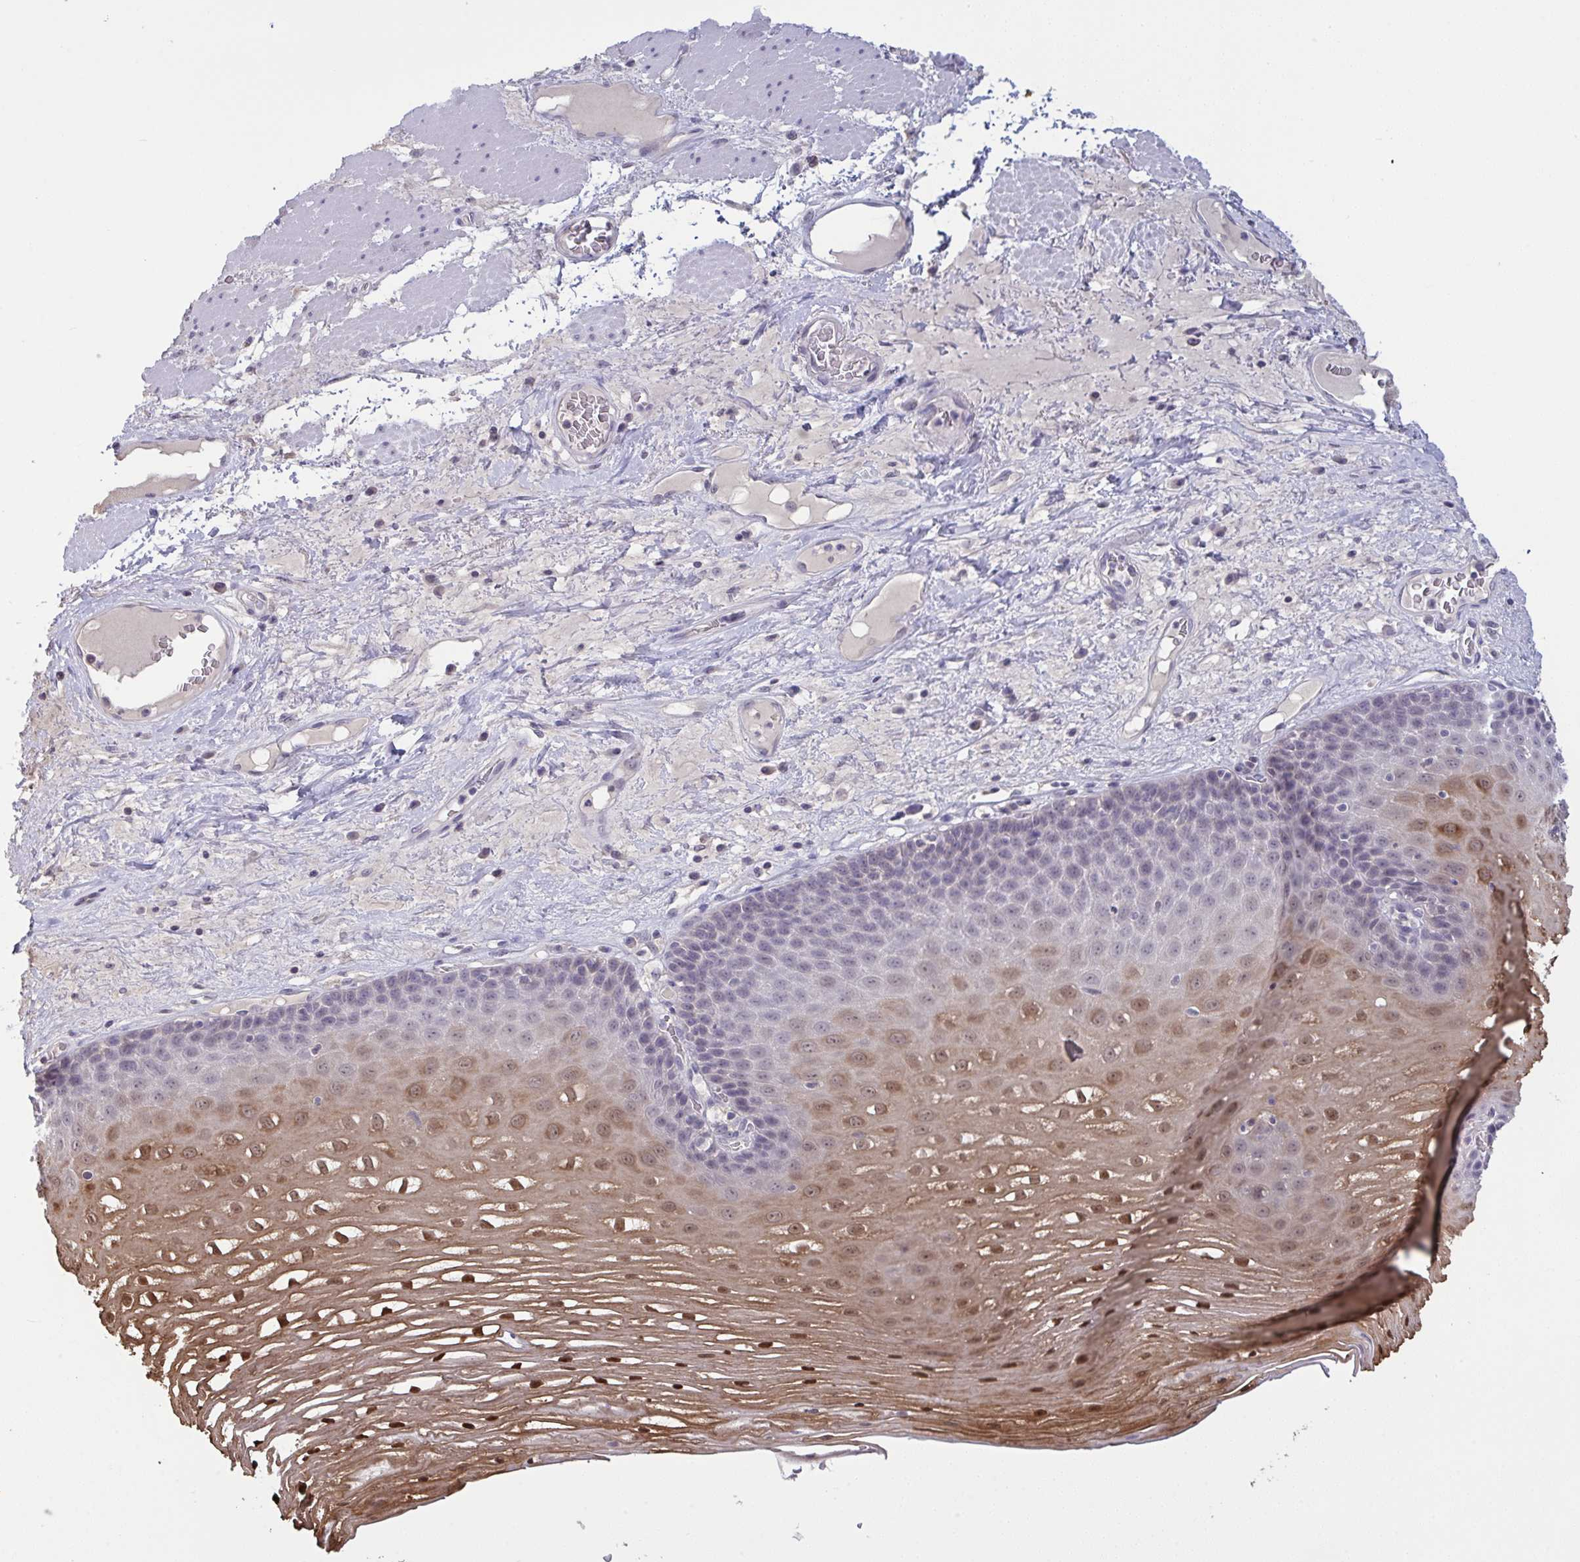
{"staining": {"intensity": "moderate", "quantity": "<25%", "location": "cytoplasmic/membranous,nuclear"}, "tissue": "esophagus", "cell_type": "Squamous epithelial cells", "image_type": "normal", "snomed": [{"axis": "morphology", "description": "Normal tissue, NOS"}, {"axis": "topography", "description": "Esophagus"}], "caption": "IHC staining of unremarkable esophagus, which shows low levels of moderate cytoplasmic/membranous,nuclear positivity in approximately <25% of squamous epithelial cells indicating moderate cytoplasmic/membranous,nuclear protein staining. The staining was performed using DAB (3,3'-diaminobenzidine) (brown) for protein detection and nuclei were counterstained in hematoxylin (blue).", "gene": "ZNF784", "patient": {"sex": "male", "age": 62}}